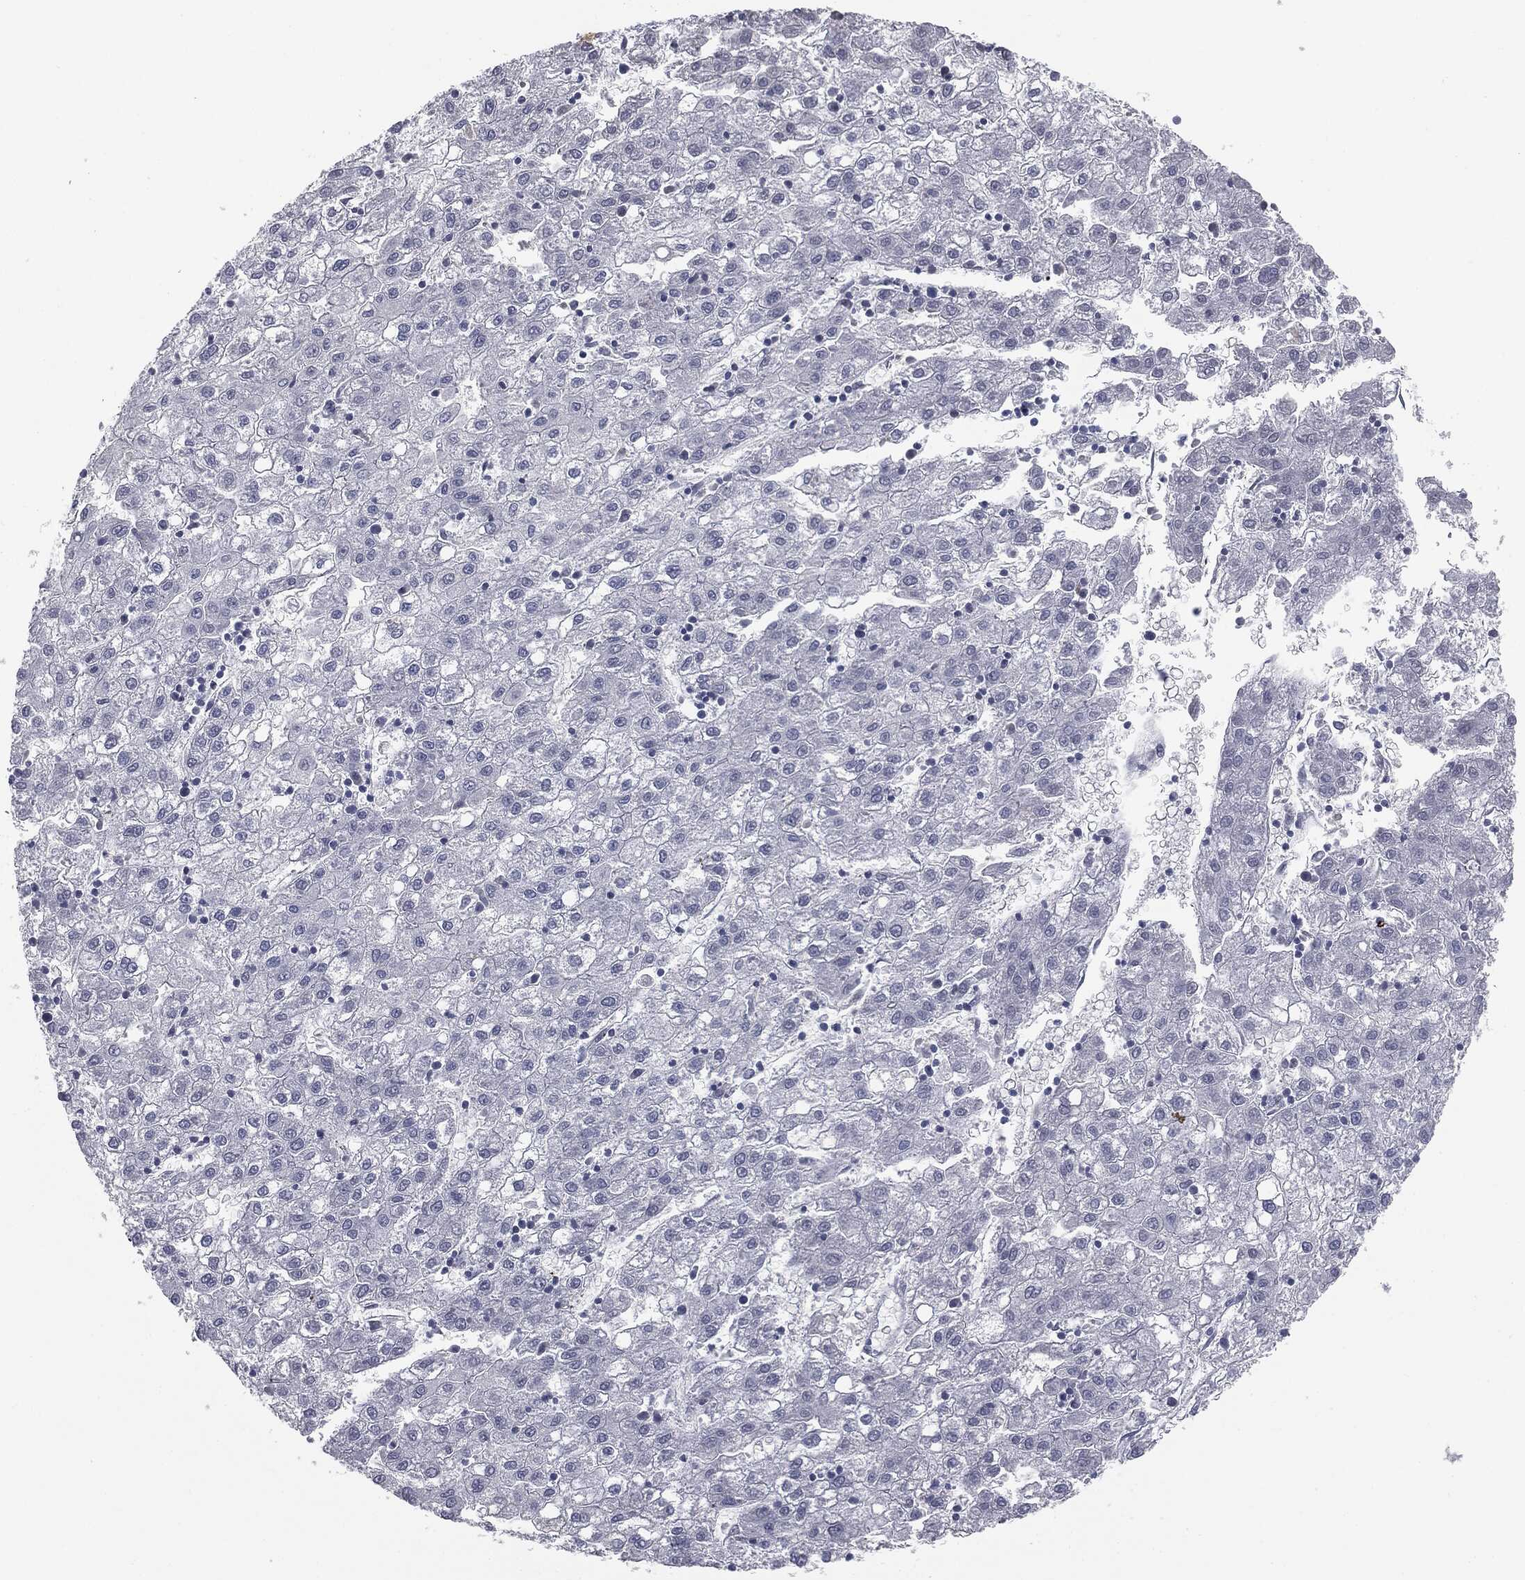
{"staining": {"intensity": "negative", "quantity": "none", "location": "none"}, "tissue": "liver cancer", "cell_type": "Tumor cells", "image_type": "cancer", "snomed": [{"axis": "morphology", "description": "Carcinoma, Hepatocellular, NOS"}, {"axis": "topography", "description": "Liver"}], "caption": "An IHC histopathology image of liver cancer is shown. There is no staining in tumor cells of liver cancer. Brightfield microscopy of IHC stained with DAB (3,3'-diaminobenzidine) (brown) and hematoxylin (blue), captured at high magnification.", "gene": "MUC5AC", "patient": {"sex": "male", "age": 72}}